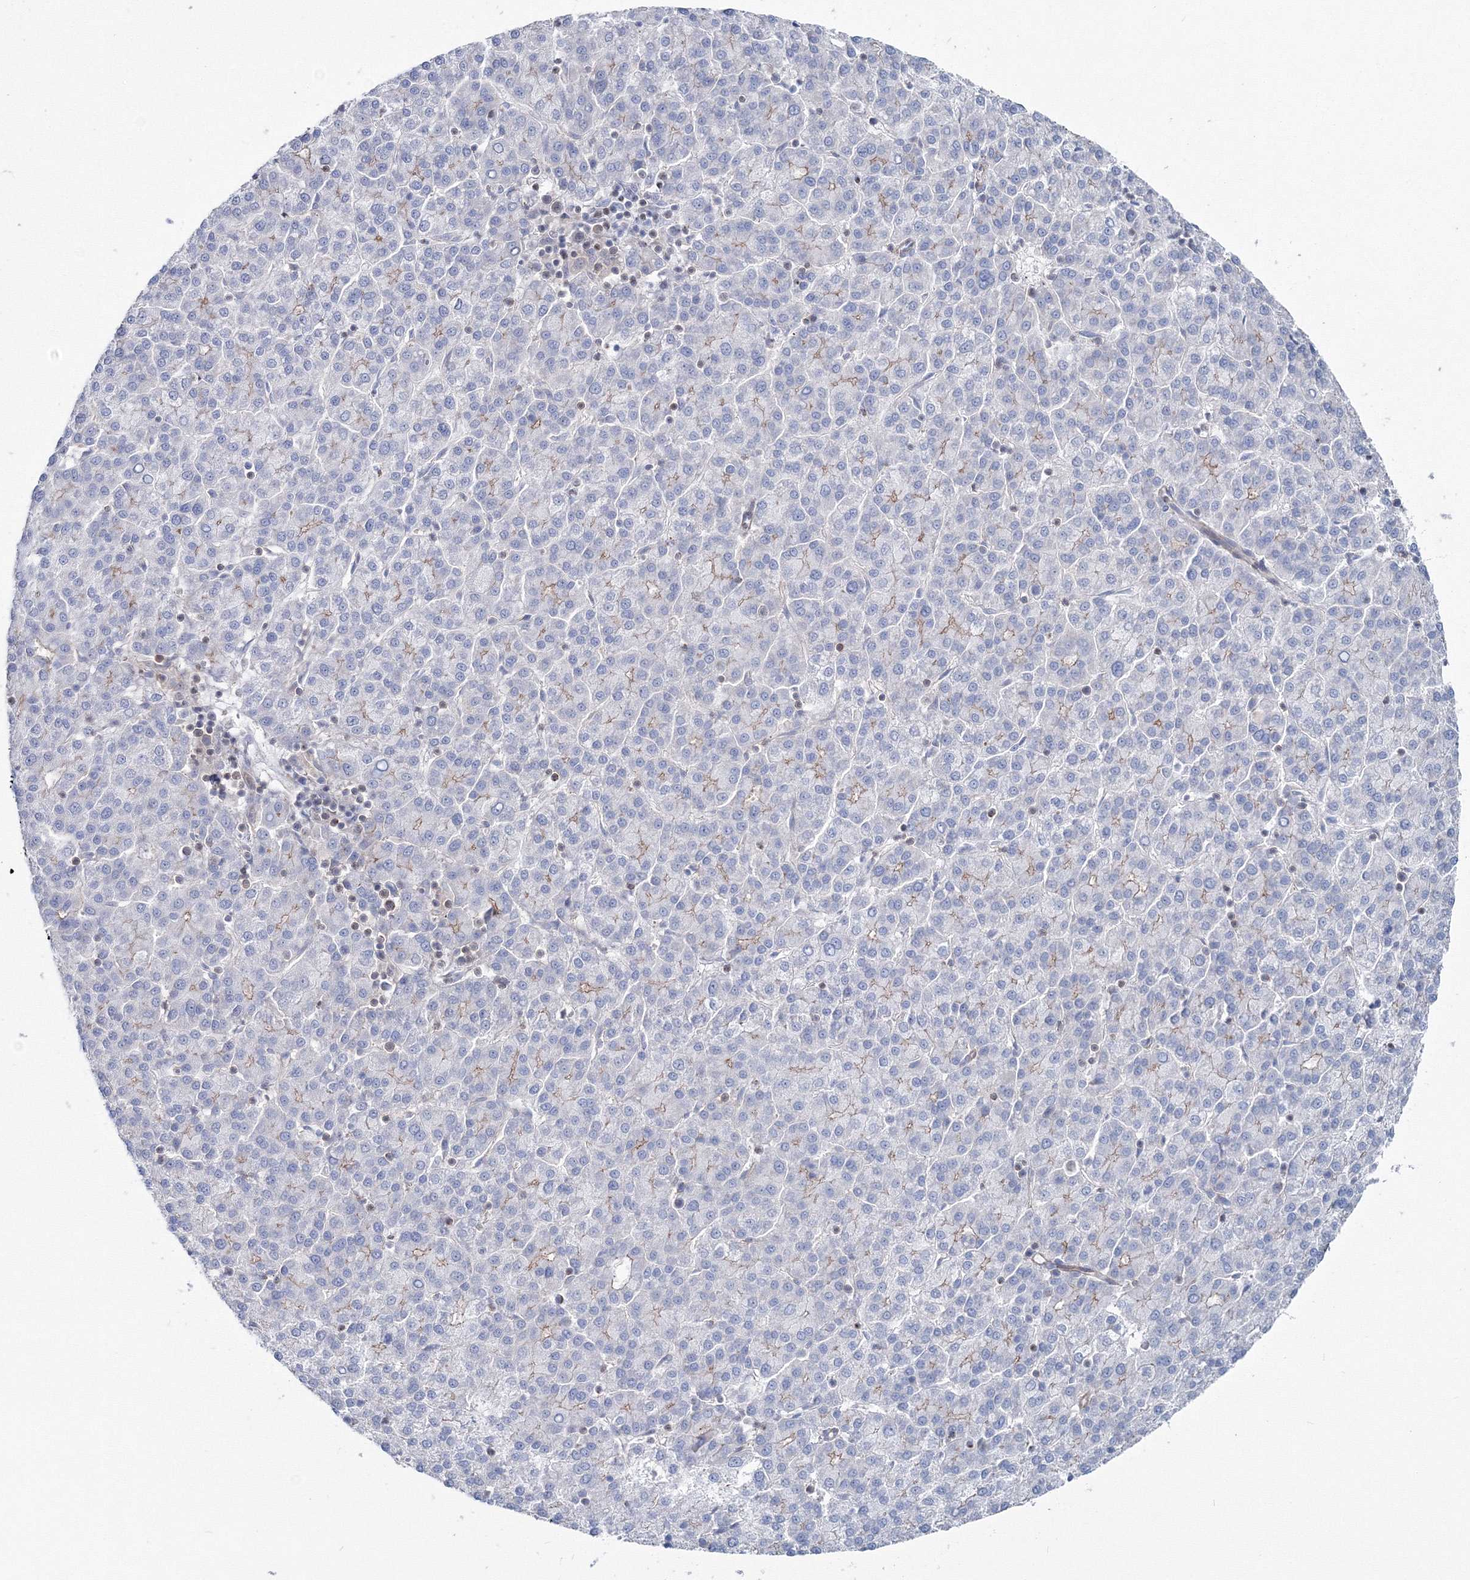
{"staining": {"intensity": "negative", "quantity": "none", "location": "none"}, "tissue": "liver cancer", "cell_type": "Tumor cells", "image_type": "cancer", "snomed": [{"axis": "morphology", "description": "Carcinoma, Hepatocellular, NOS"}, {"axis": "topography", "description": "Liver"}], "caption": "Human liver cancer stained for a protein using immunohistochemistry displays no expression in tumor cells.", "gene": "GGA2", "patient": {"sex": "female", "age": 58}}